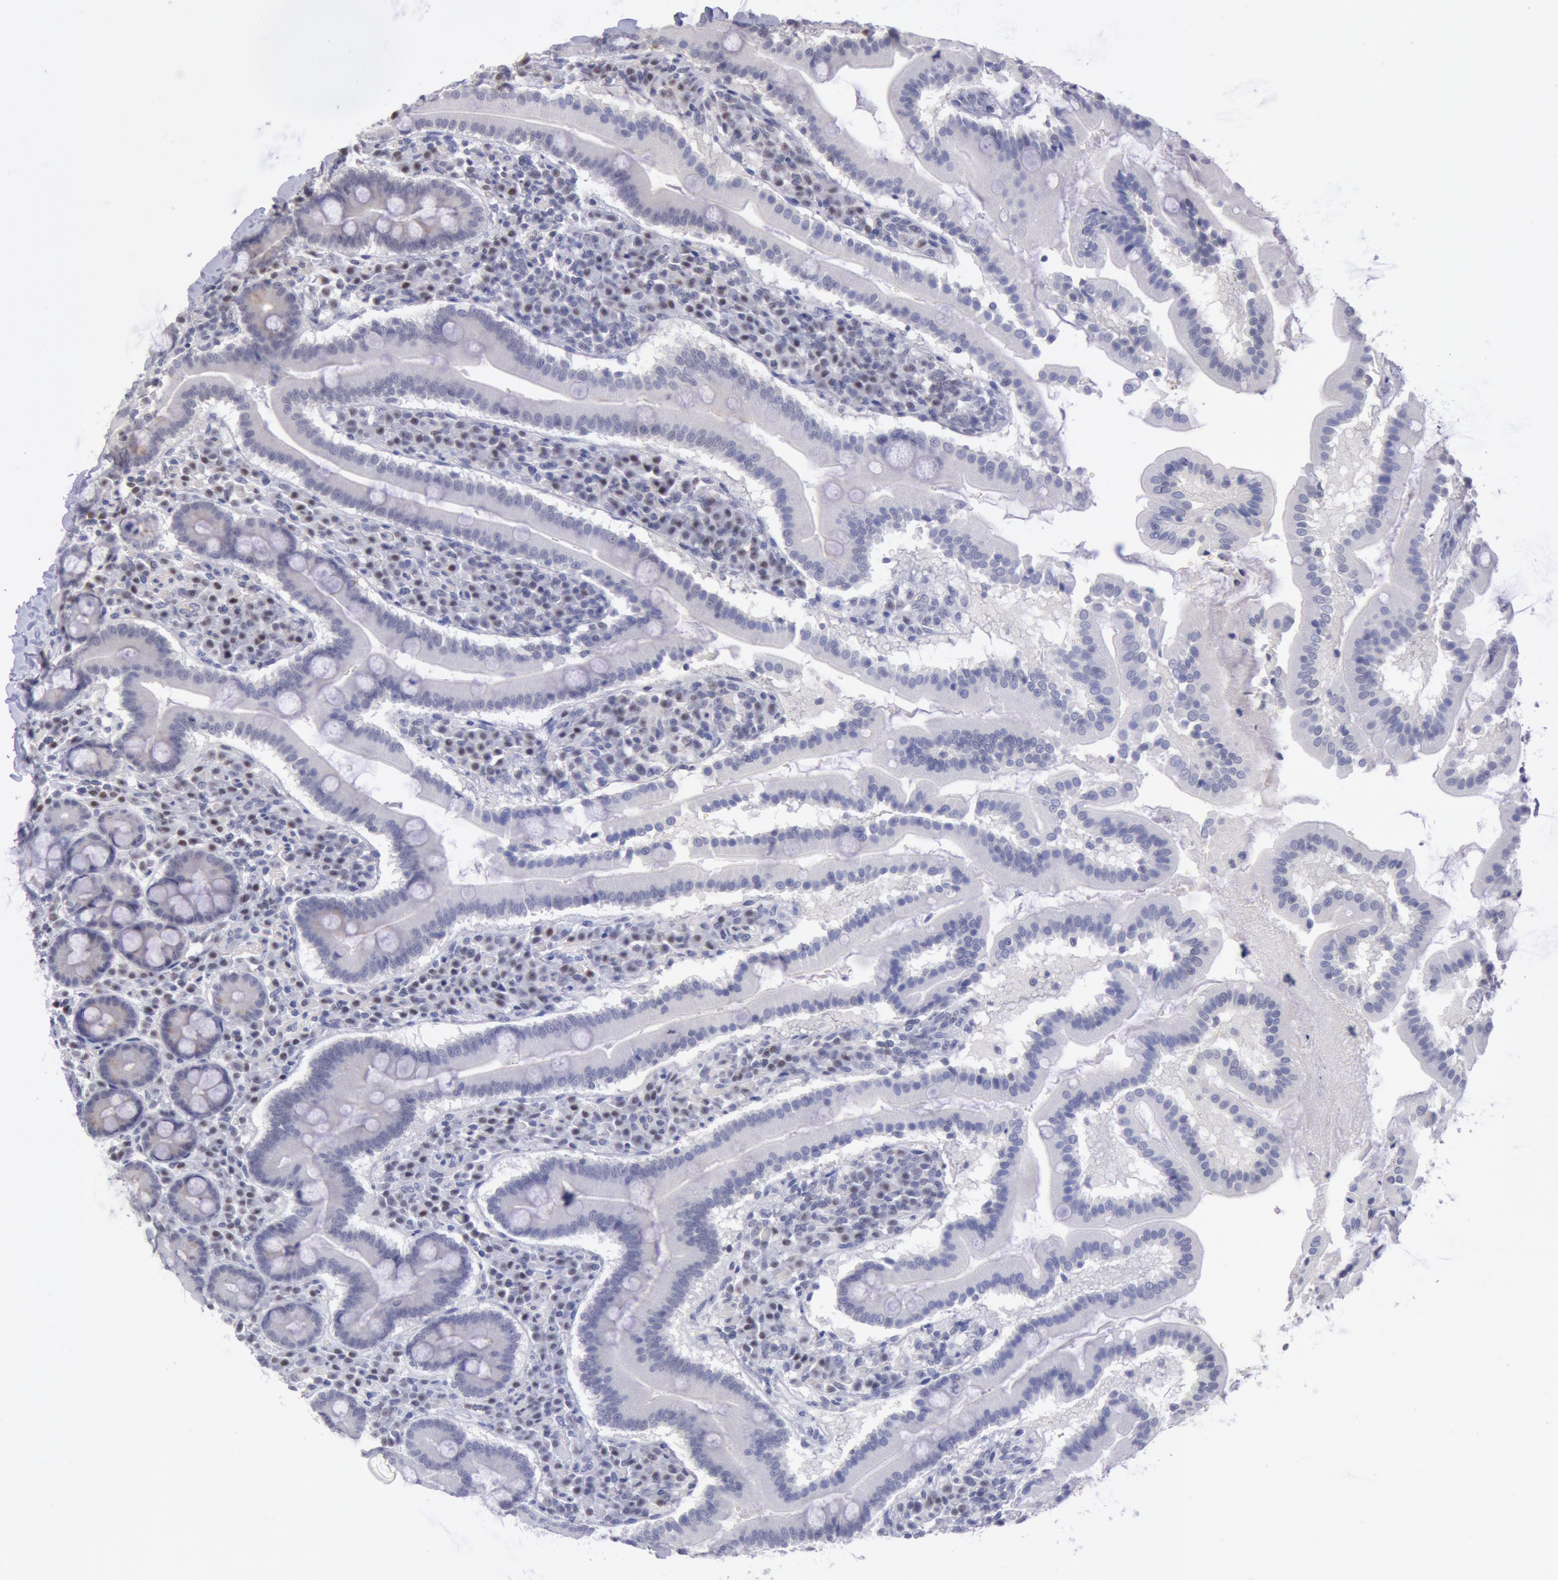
{"staining": {"intensity": "negative", "quantity": "none", "location": "none"}, "tissue": "duodenum", "cell_type": "Glandular cells", "image_type": "normal", "snomed": [{"axis": "morphology", "description": "Normal tissue, NOS"}, {"axis": "topography", "description": "Duodenum"}], "caption": "IHC of benign duodenum displays no expression in glandular cells. (DAB (3,3'-diaminobenzidine) immunohistochemistry visualized using brightfield microscopy, high magnification).", "gene": "MYH6", "patient": {"sex": "male", "age": 50}}